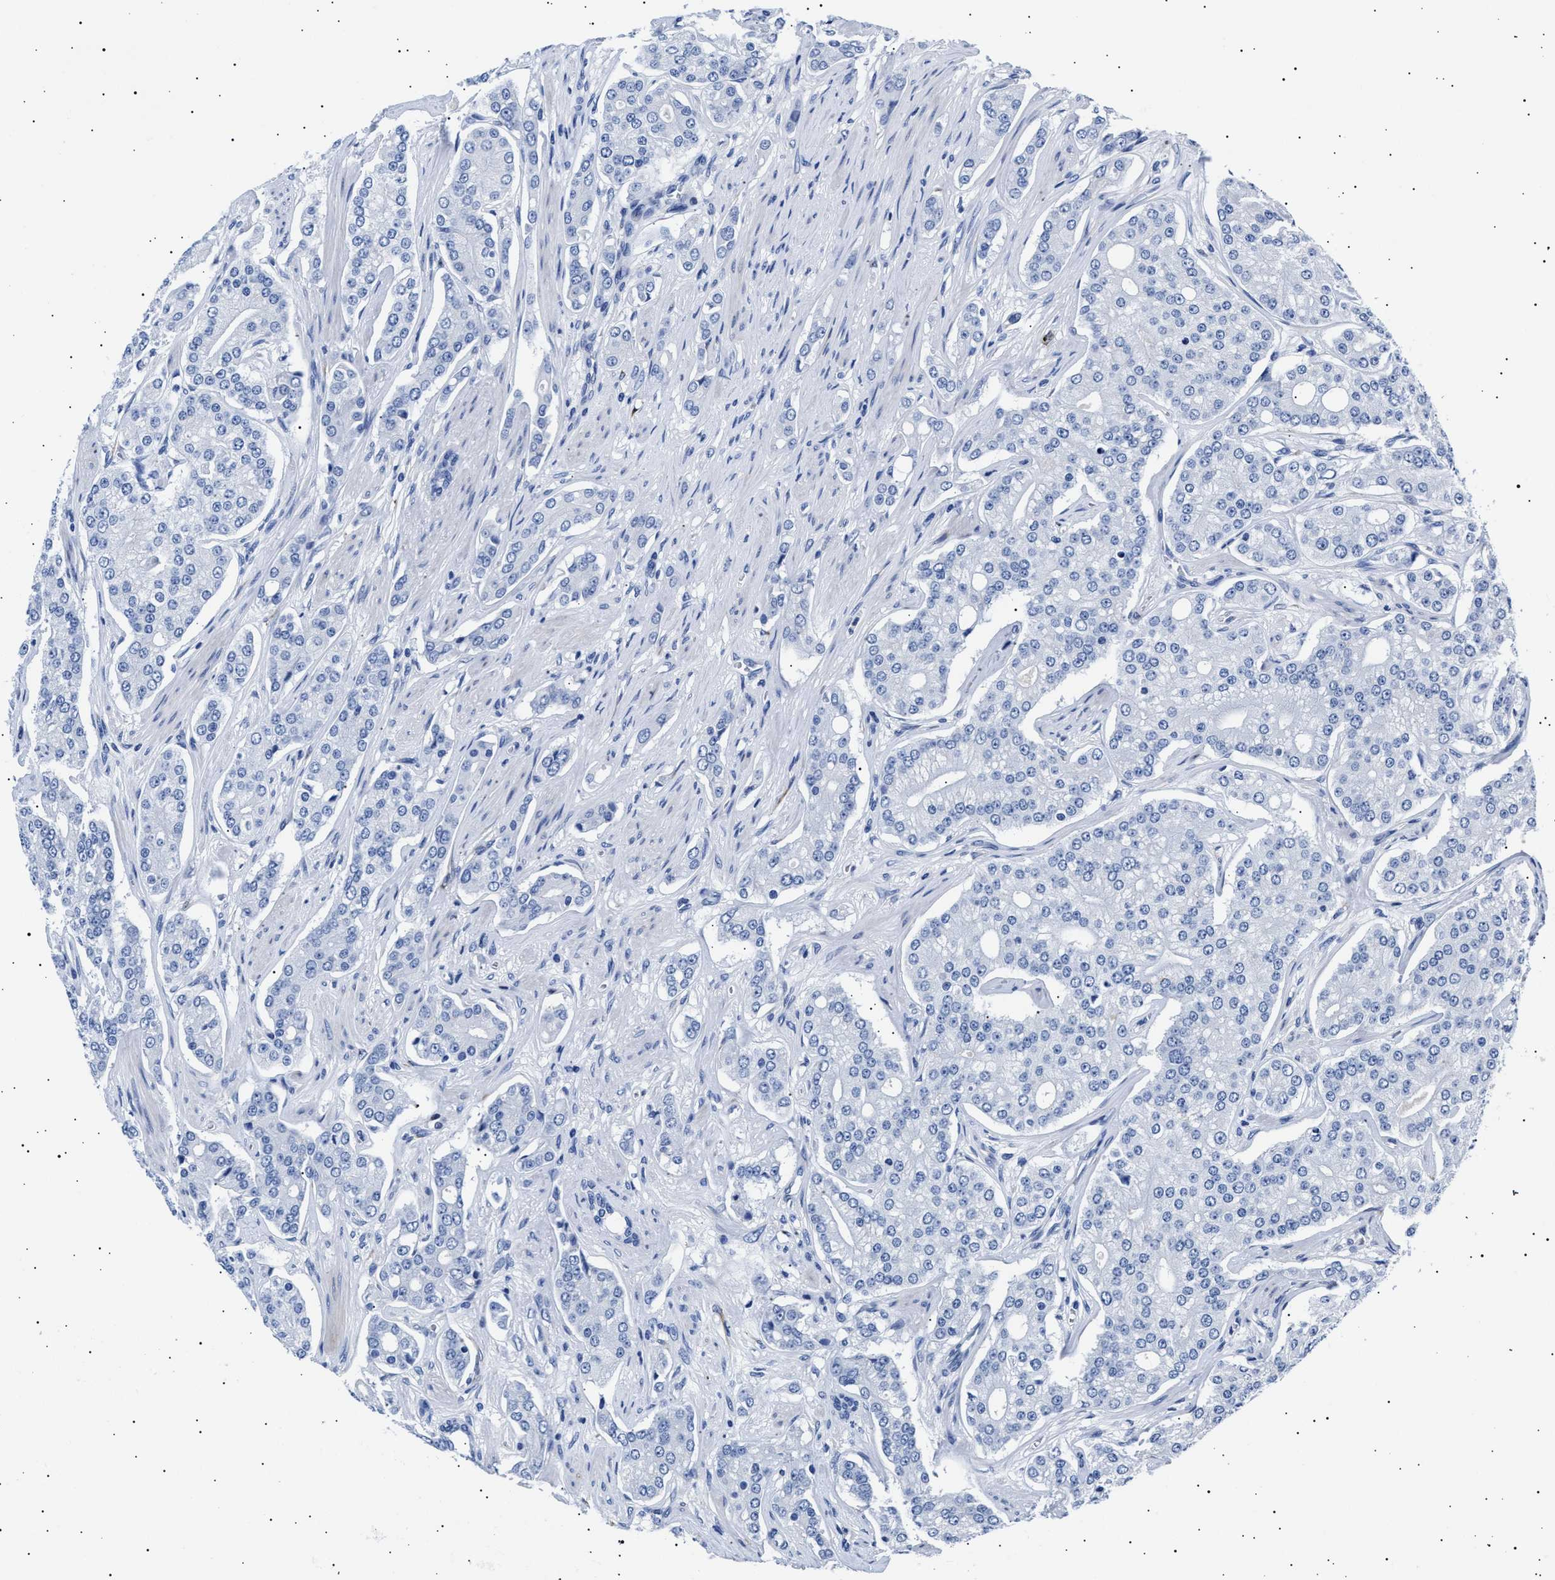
{"staining": {"intensity": "negative", "quantity": "none", "location": "none"}, "tissue": "prostate cancer", "cell_type": "Tumor cells", "image_type": "cancer", "snomed": [{"axis": "morphology", "description": "Adenocarcinoma, High grade"}, {"axis": "topography", "description": "Prostate"}], "caption": "Immunohistochemical staining of prostate cancer (adenocarcinoma (high-grade)) displays no significant staining in tumor cells.", "gene": "HEMGN", "patient": {"sex": "male", "age": 71}}